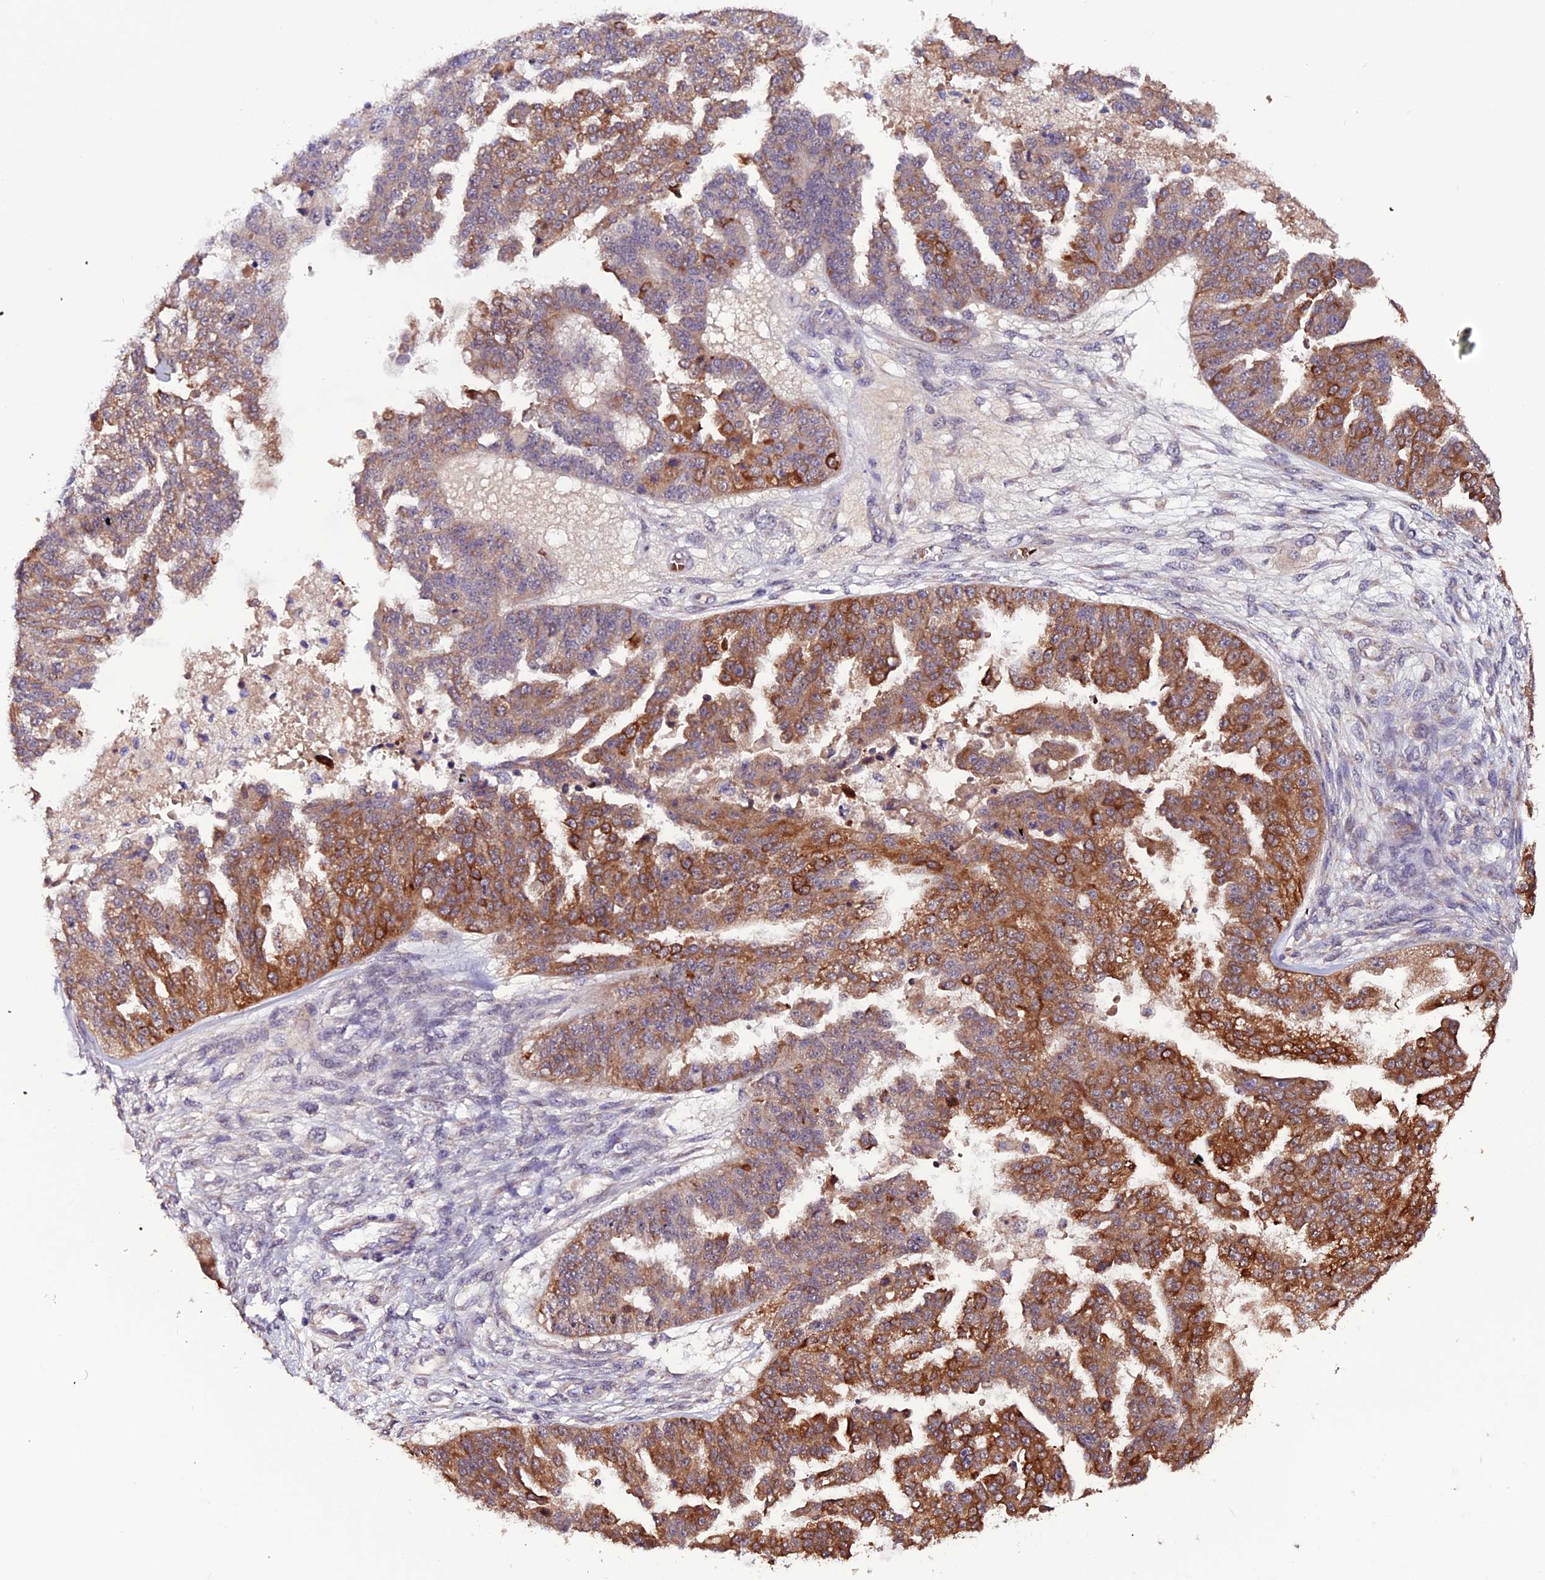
{"staining": {"intensity": "strong", "quantity": "25%-75%", "location": "cytoplasmic/membranous"}, "tissue": "ovarian cancer", "cell_type": "Tumor cells", "image_type": "cancer", "snomed": [{"axis": "morphology", "description": "Cystadenocarcinoma, serous, NOS"}, {"axis": "topography", "description": "Ovary"}], "caption": "Protein staining by IHC displays strong cytoplasmic/membranous positivity in about 25%-75% of tumor cells in serous cystadenocarcinoma (ovarian).", "gene": "RINL", "patient": {"sex": "female", "age": 58}}